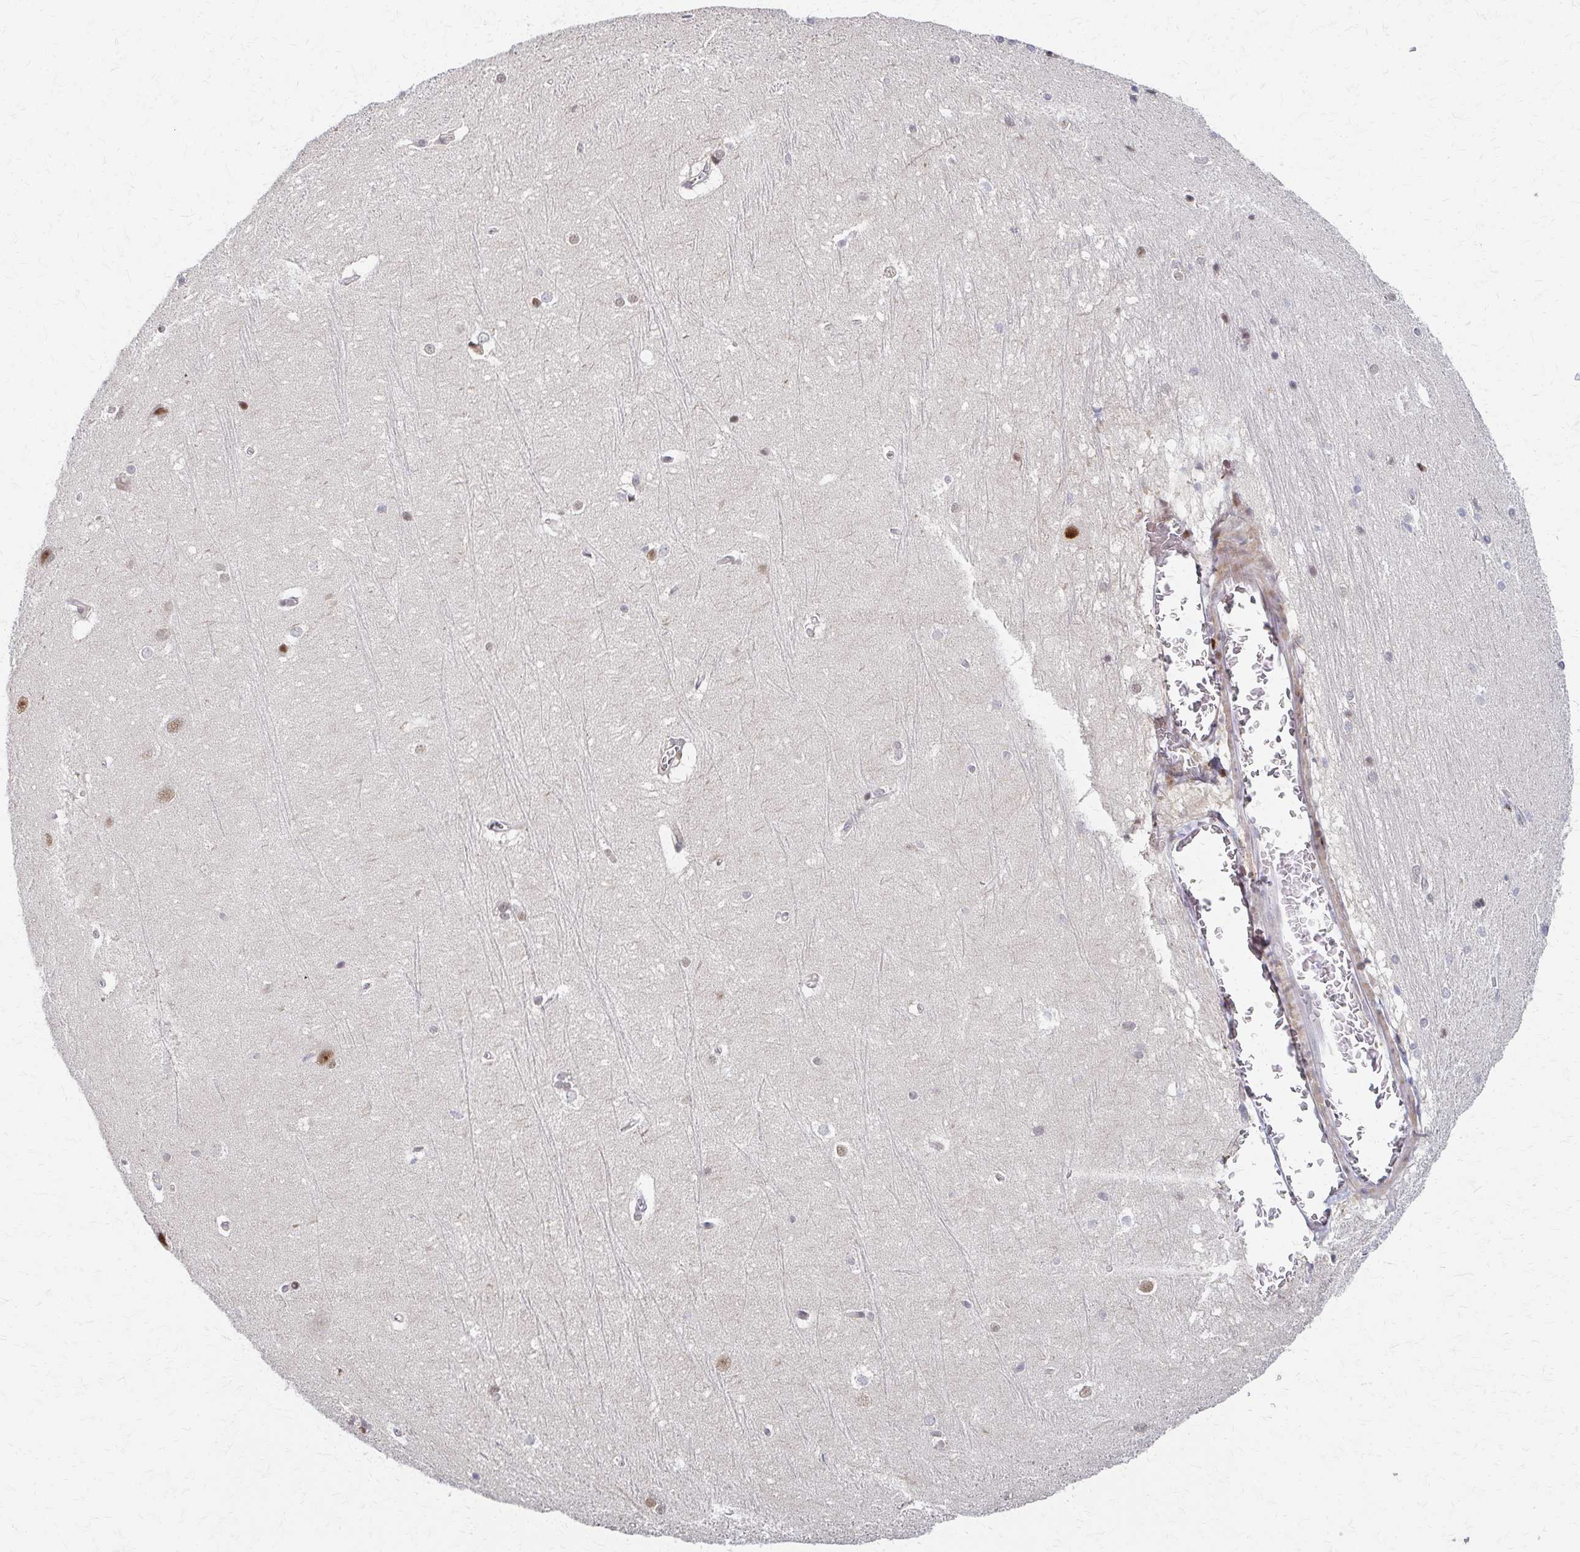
{"staining": {"intensity": "moderate", "quantity": "<25%", "location": "nuclear"}, "tissue": "hippocampus", "cell_type": "Glial cells", "image_type": "normal", "snomed": [{"axis": "morphology", "description": "Normal tissue, NOS"}, {"axis": "topography", "description": "Cerebral cortex"}, {"axis": "topography", "description": "Hippocampus"}], "caption": "Immunohistochemistry (IHC) staining of benign hippocampus, which reveals low levels of moderate nuclear staining in about <25% of glial cells indicating moderate nuclear protein expression. The staining was performed using DAB (brown) for protein detection and nuclei were counterstained in hematoxylin (blue).", "gene": "PSMD7", "patient": {"sex": "female", "age": 19}}